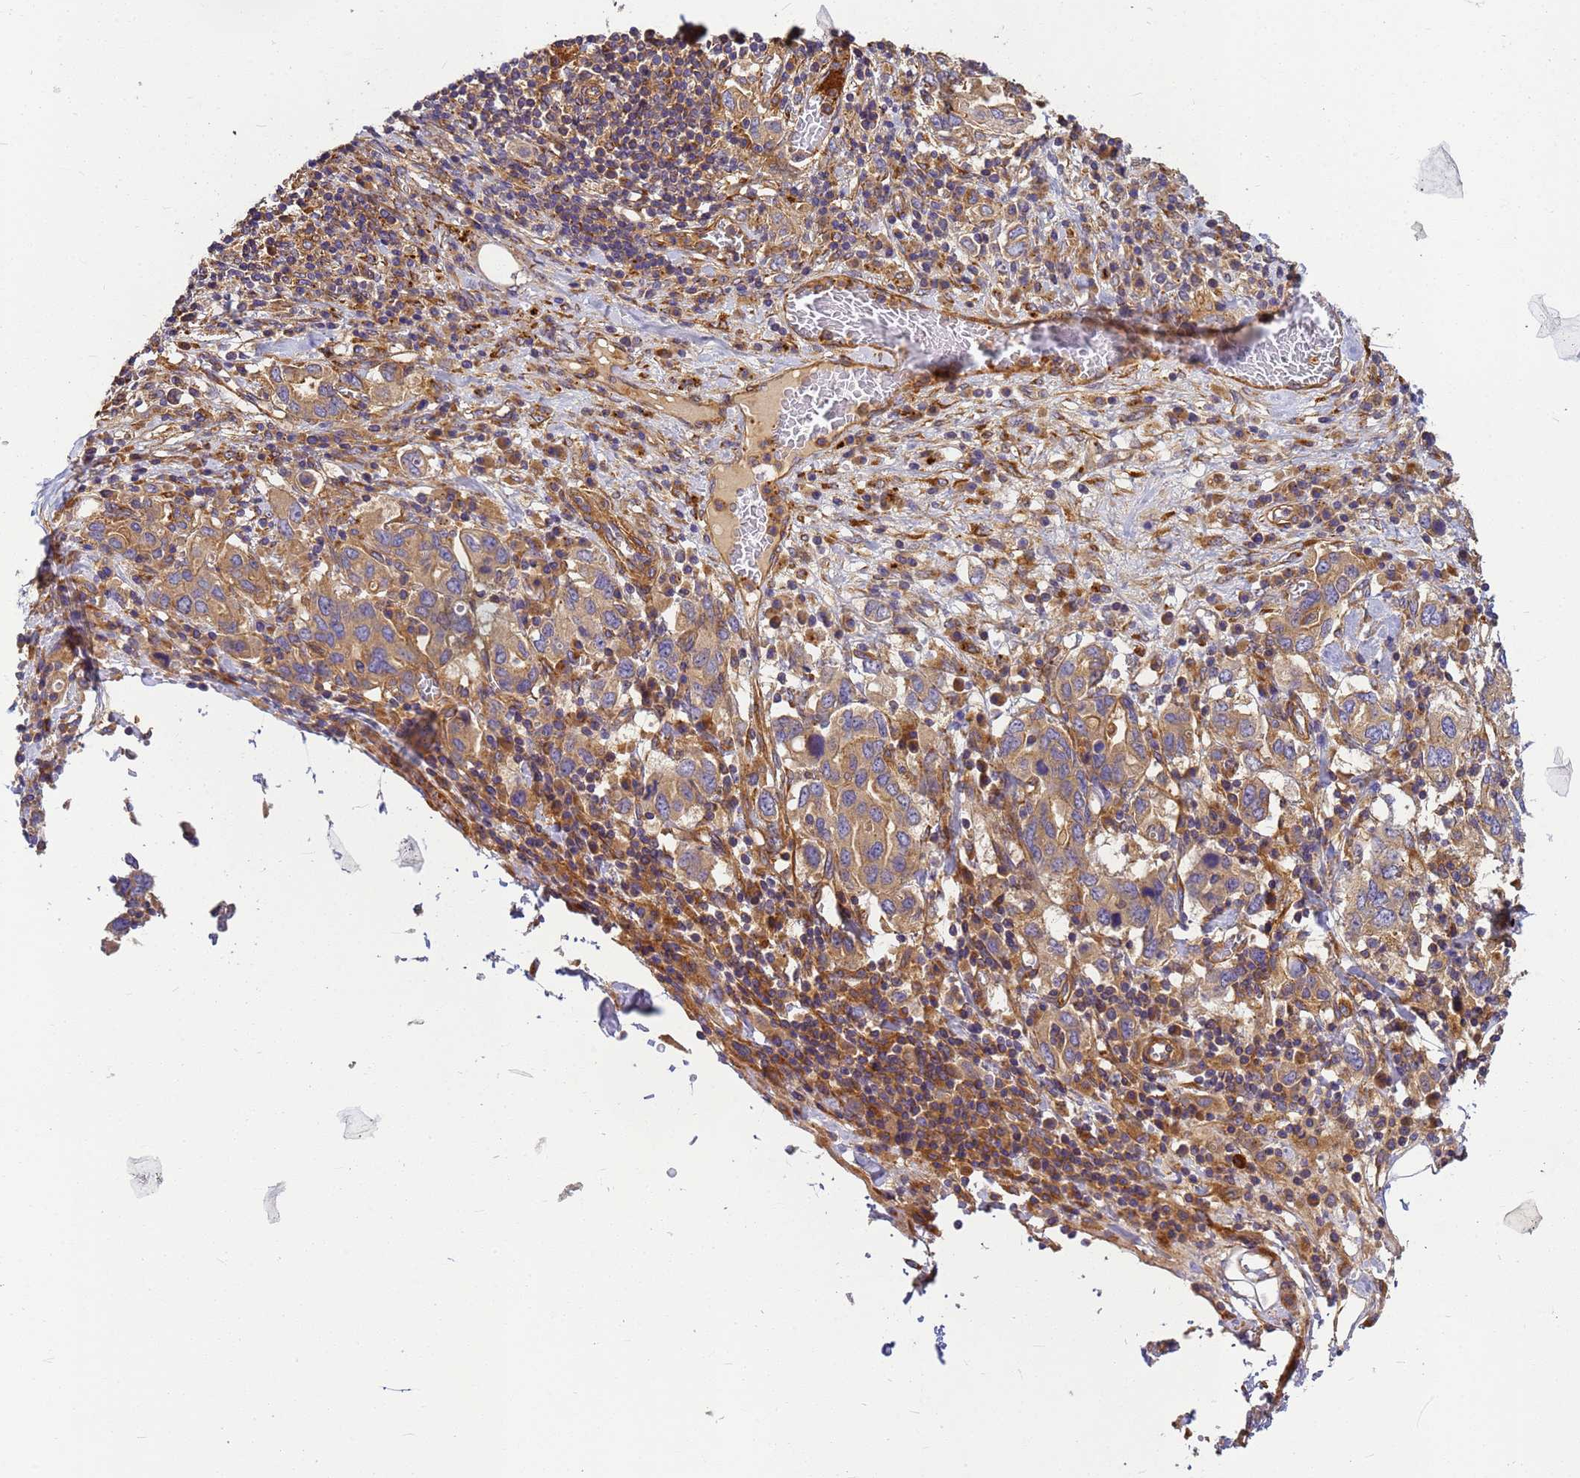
{"staining": {"intensity": "weak", "quantity": ">75%", "location": "cytoplasmic/membranous"}, "tissue": "stomach cancer", "cell_type": "Tumor cells", "image_type": "cancer", "snomed": [{"axis": "morphology", "description": "Adenocarcinoma, NOS"}, {"axis": "topography", "description": "Stomach, upper"}, {"axis": "topography", "description": "Stomach"}], "caption": "An immunohistochemistry micrograph of neoplastic tissue is shown. Protein staining in brown labels weak cytoplasmic/membranous positivity in stomach cancer (adenocarcinoma) within tumor cells. (Stains: DAB in brown, nuclei in blue, Microscopy: brightfield microscopy at high magnification).", "gene": "C2CD5", "patient": {"sex": "male", "age": 62}}